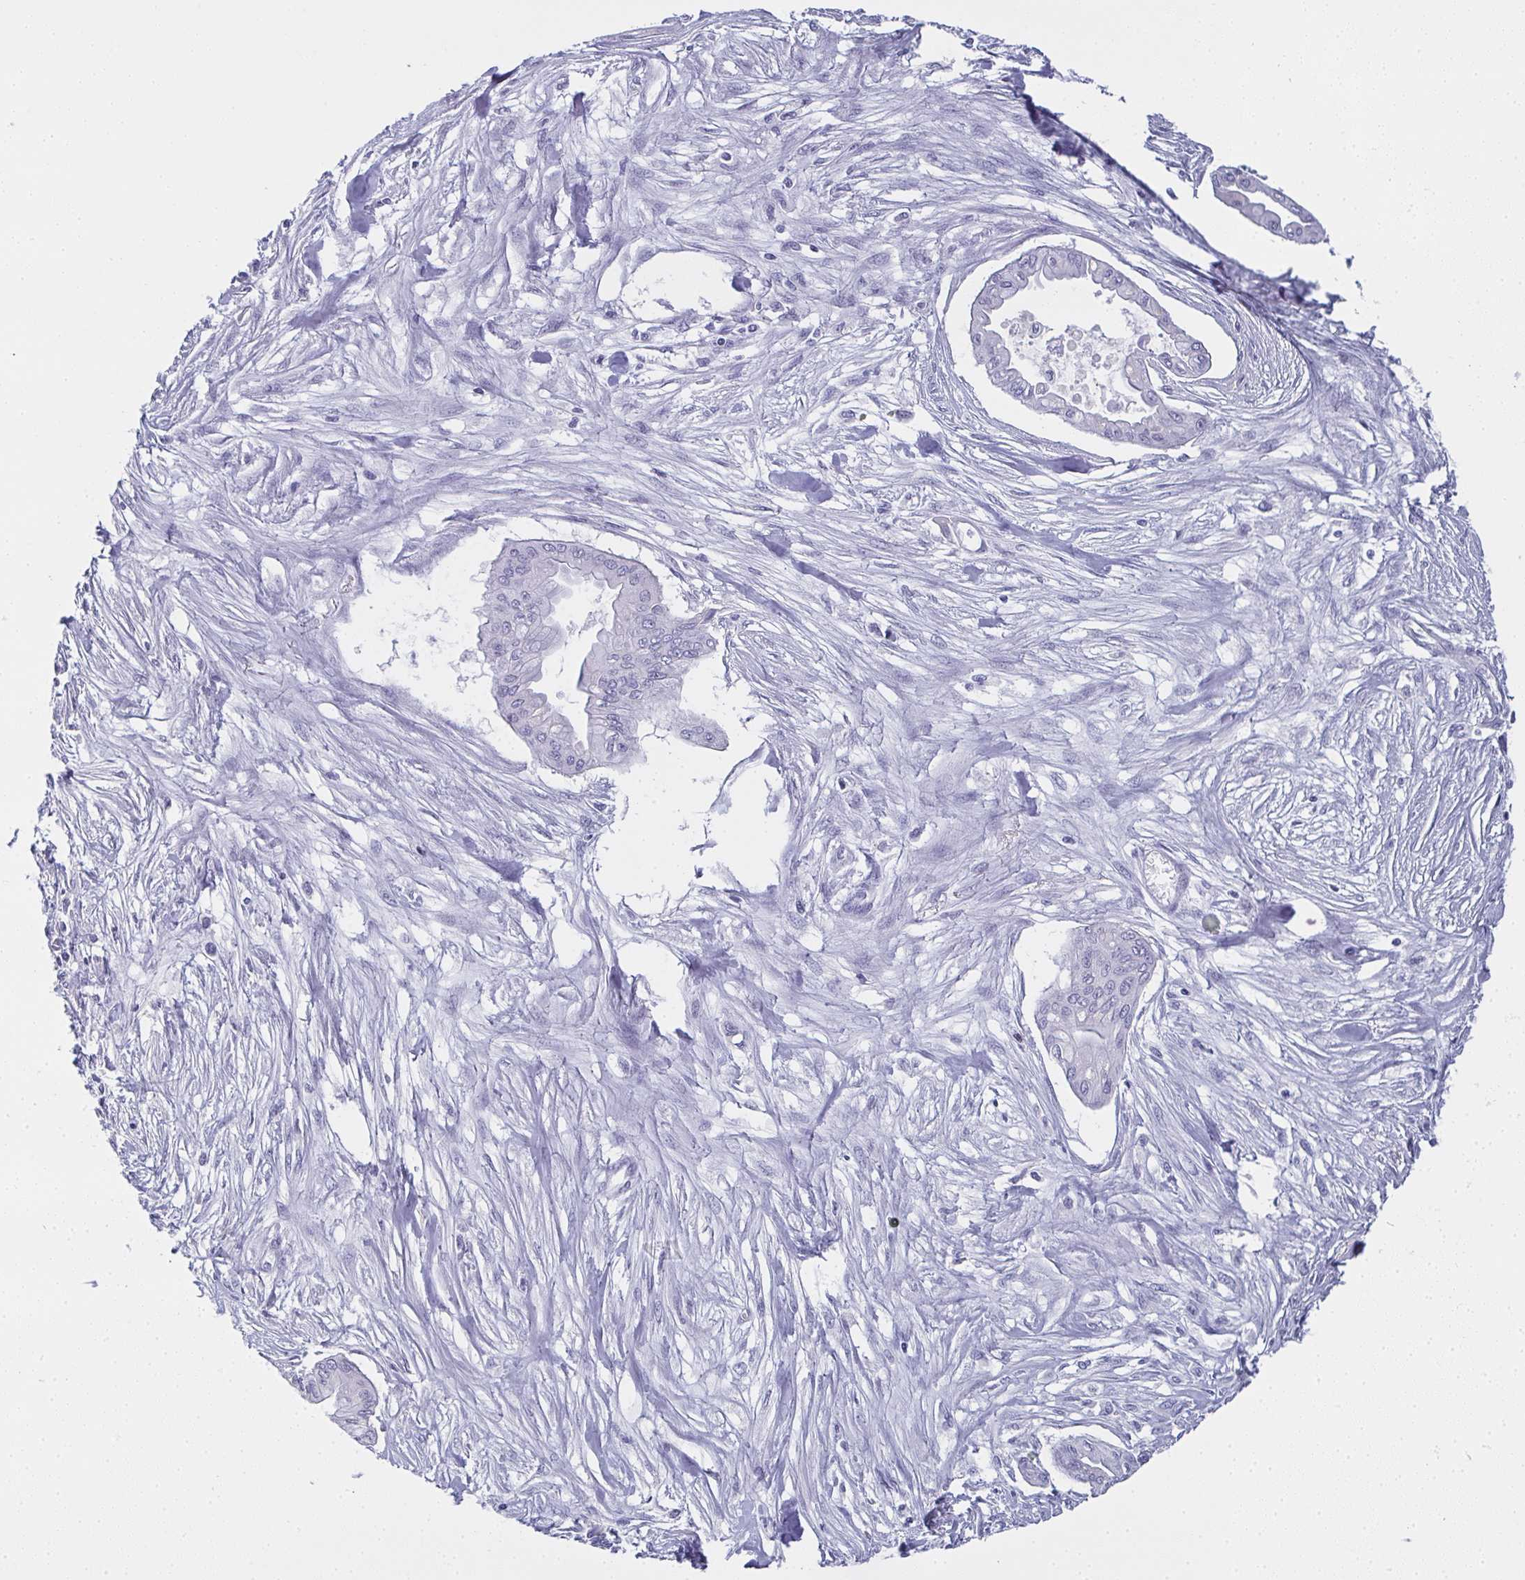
{"staining": {"intensity": "negative", "quantity": "none", "location": "none"}, "tissue": "pancreatic cancer", "cell_type": "Tumor cells", "image_type": "cancer", "snomed": [{"axis": "morphology", "description": "Adenocarcinoma, NOS"}, {"axis": "topography", "description": "Pancreas"}], "caption": "There is no significant positivity in tumor cells of pancreatic cancer (adenocarcinoma).", "gene": "SLC36A2", "patient": {"sex": "female", "age": 68}}